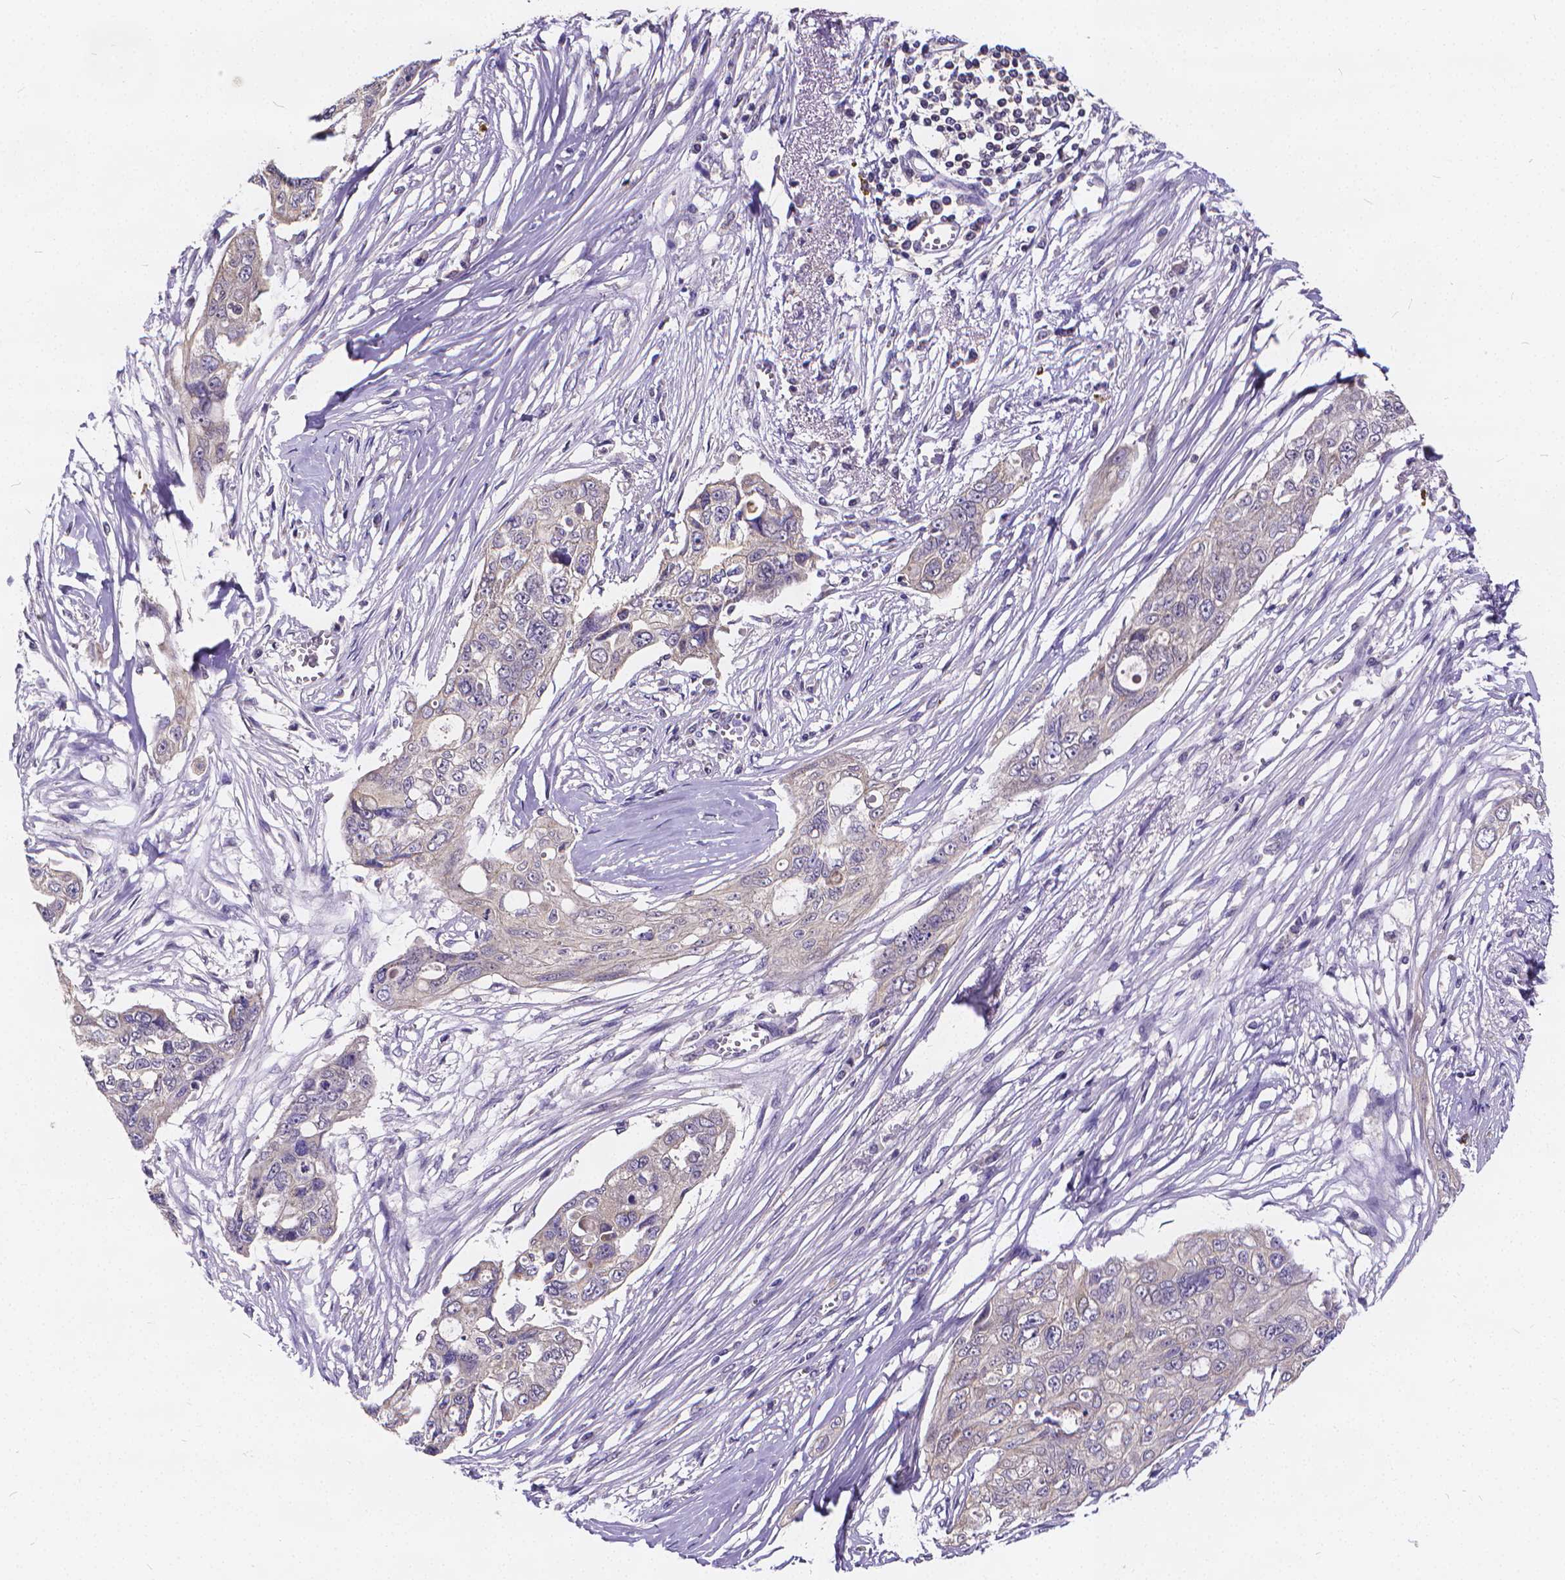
{"staining": {"intensity": "negative", "quantity": "none", "location": "none"}, "tissue": "ovarian cancer", "cell_type": "Tumor cells", "image_type": "cancer", "snomed": [{"axis": "morphology", "description": "Carcinoma, endometroid"}, {"axis": "topography", "description": "Ovary"}], "caption": "The micrograph shows no staining of tumor cells in endometroid carcinoma (ovarian). (Immunohistochemistry (ihc), brightfield microscopy, high magnification).", "gene": "GLRB", "patient": {"sex": "female", "age": 70}}